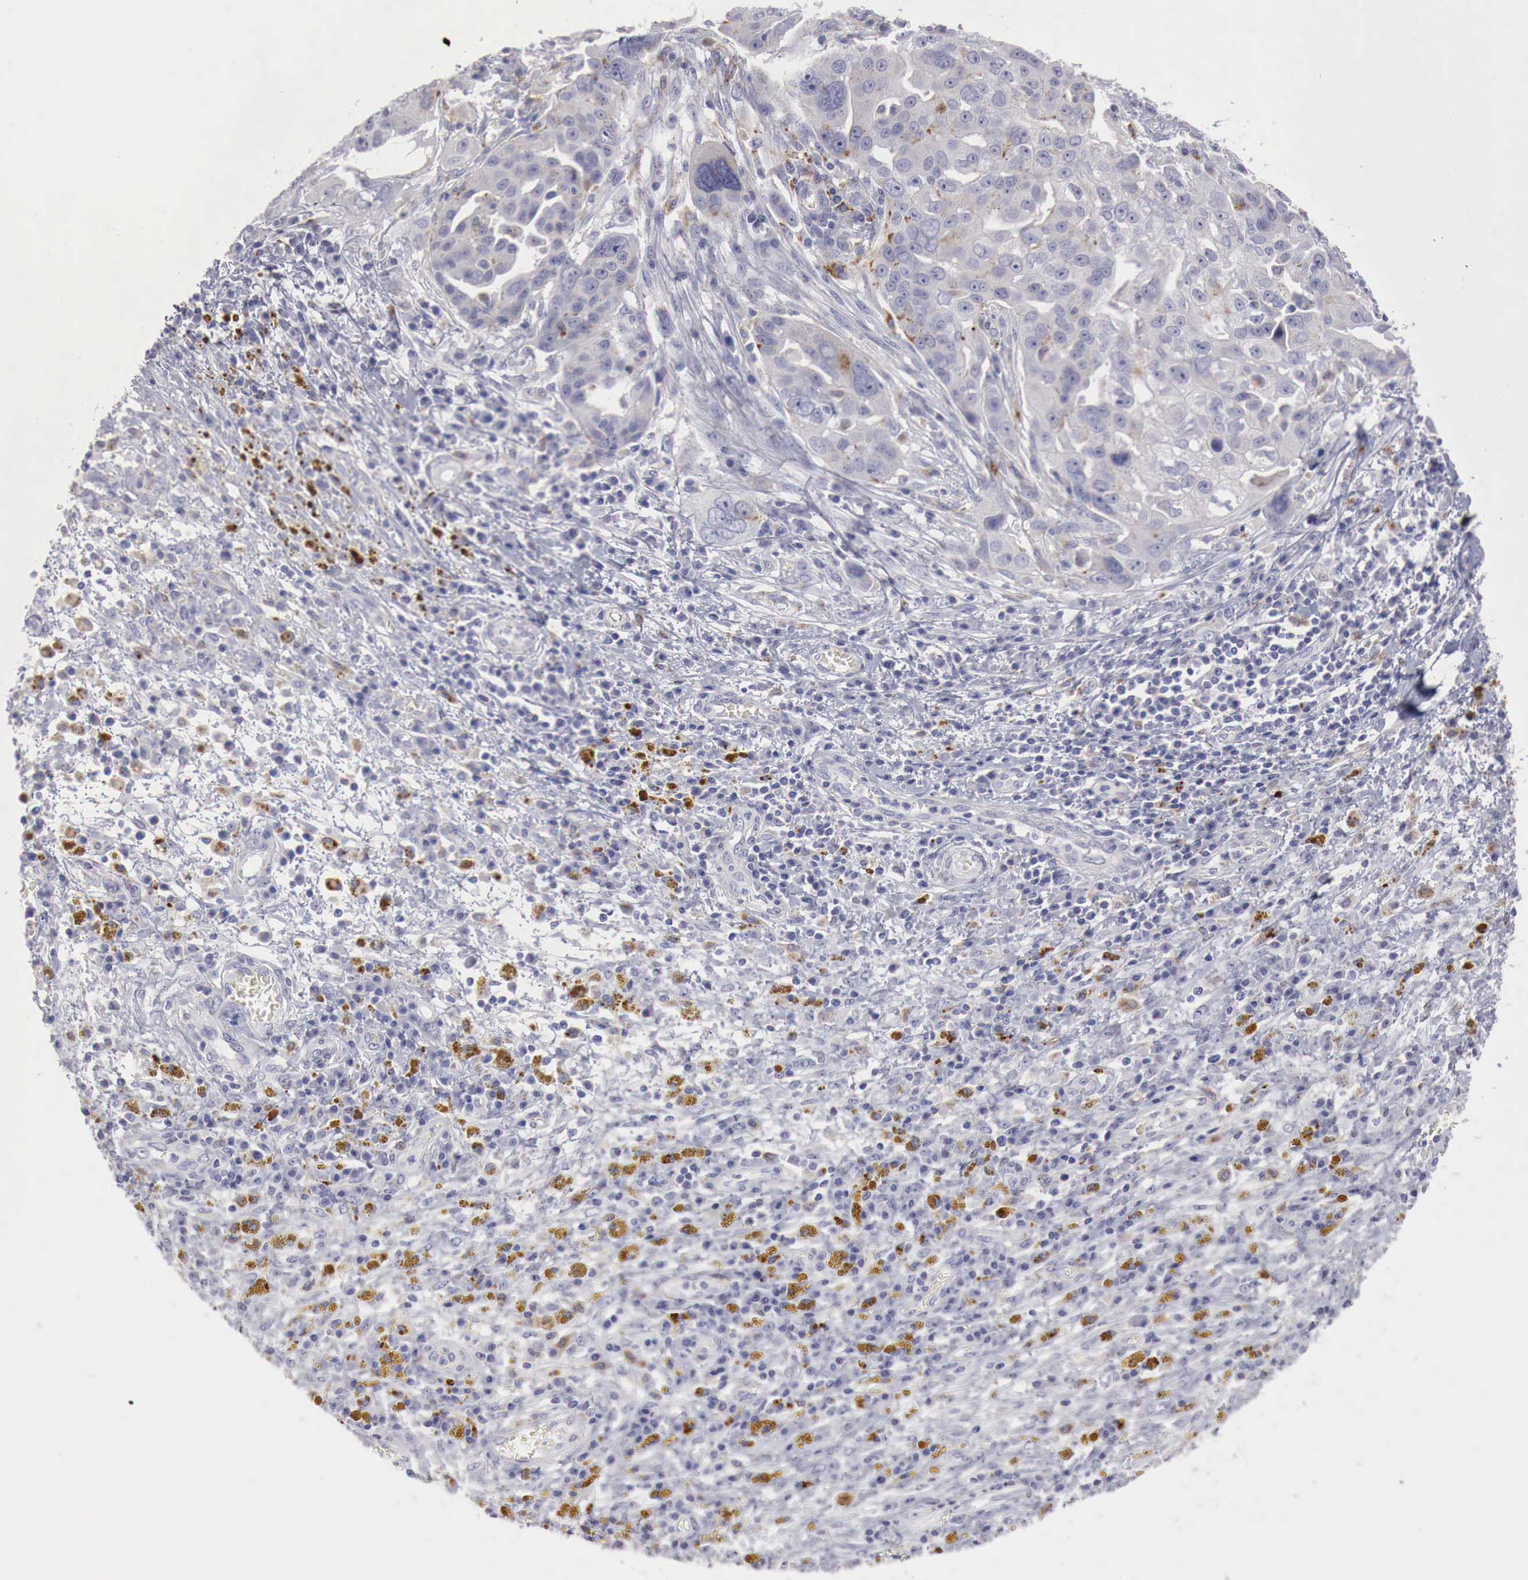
{"staining": {"intensity": "negative", "quantity": "none", "location": "none"}, "tissue": "ovarian cancer", "cell_type": "Tumor cells", "image_type": "cancer", "snomed": [{"axis": "morphology", "description": "Carcinoma, endometroid"}, {"axis": "topography", "description": "Ovary"}], "caption": "Image shows no significant protein positivity in tumor cells of endometroid carcinoma (ovarian). The staining is performed using DAB (3,3'-diaminobenzidine) brown chromogen with nuclei counter-stained in using hematoxylin.", "gene": "GLA", "patient": {"sex": "female", "age": 75}}